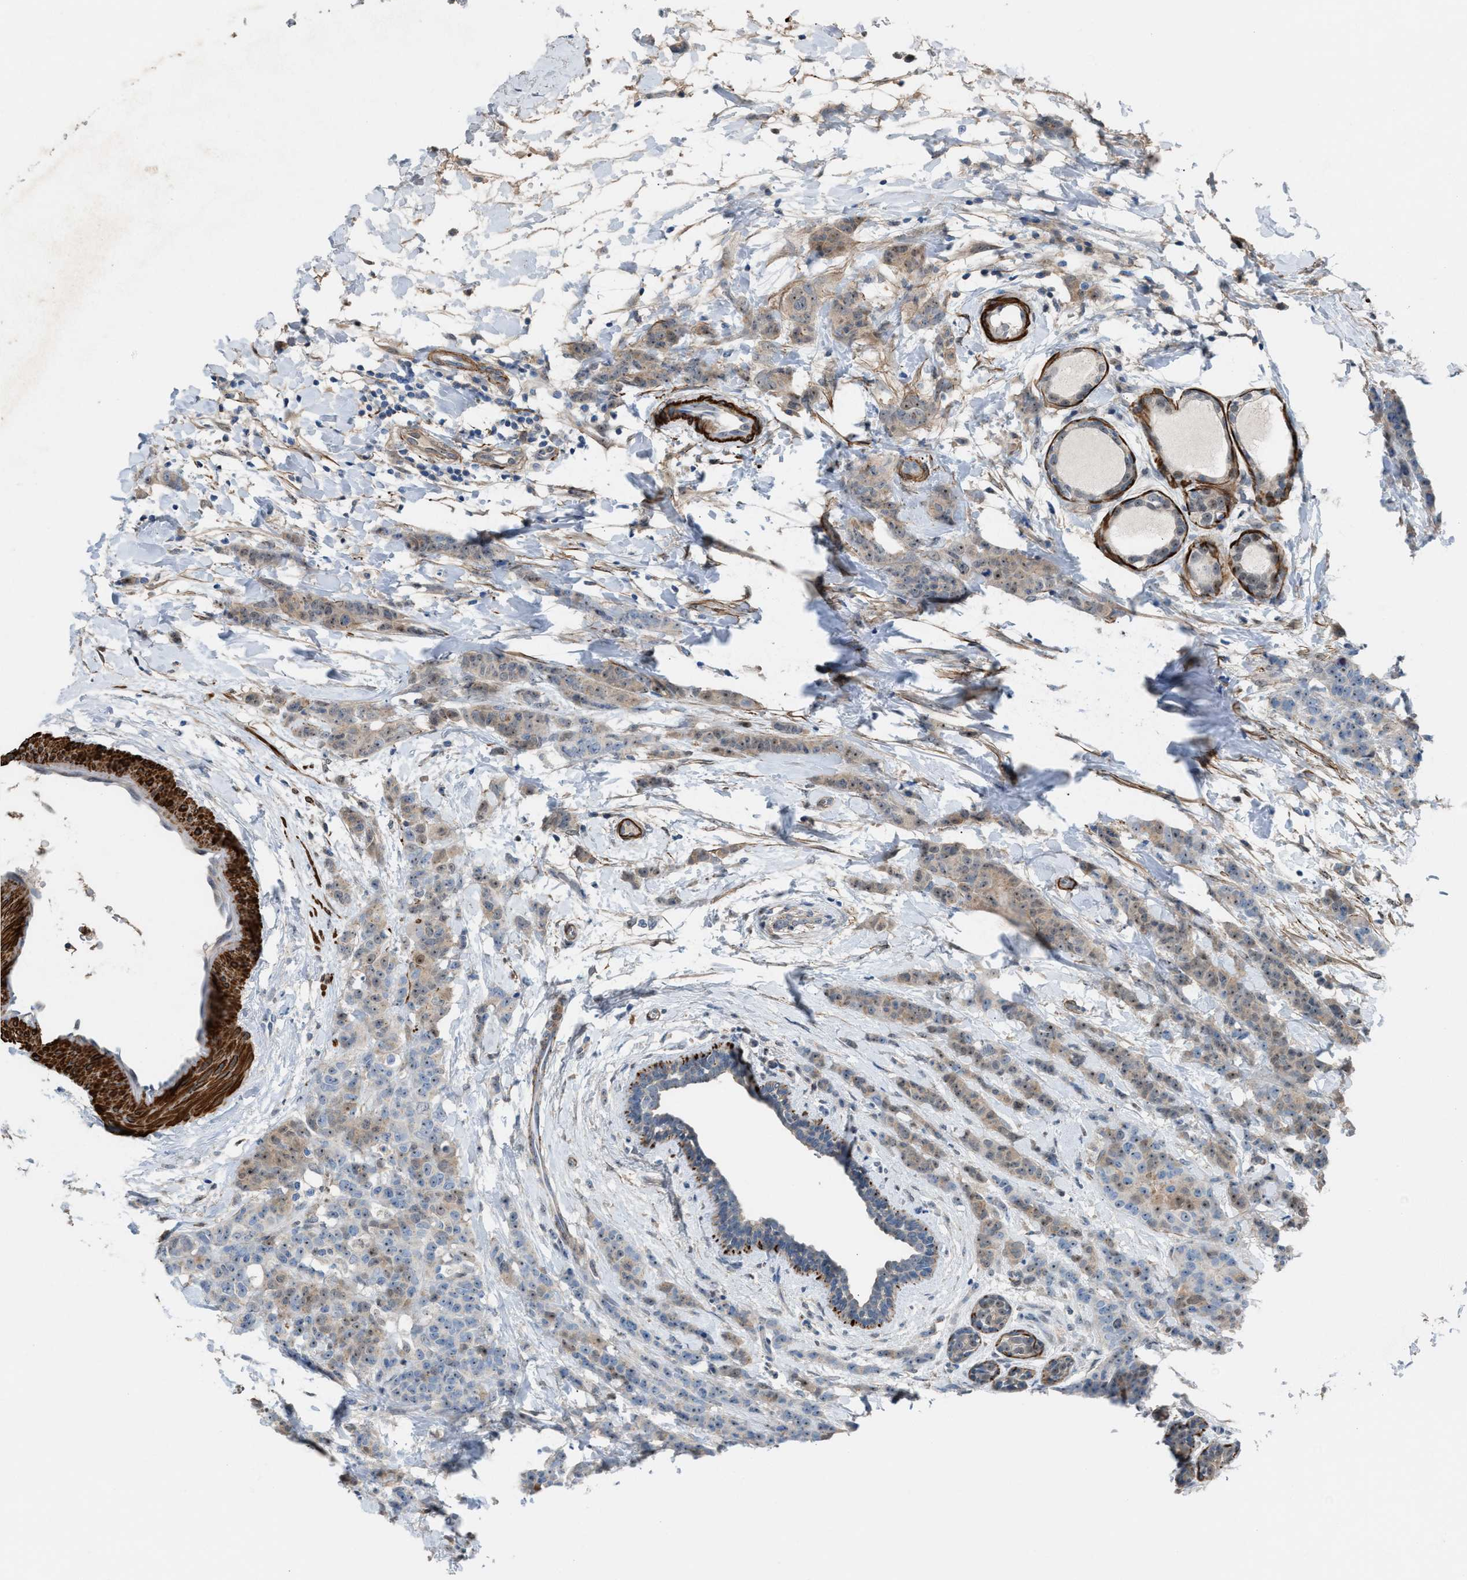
{"staining": {"intensity": "moderate", "quantity": "25%-75%", "location": "nuclear"}, "tissue": "breast cancer", "cell_type": "Tumor cells", "image_type": "cancer", "snomed": [{"axis": "morphology", "description": "Normal tissue, NOS"}, {"axis": "morphology", "description": "Duct carcinoma"}, {"axis": "topography", "description": "Breast"}], "caption": "Immunohistochemical staining of human breast infiltrating ductal carcinoma reveals moderate nuclear protein expression in about 25%-75% of tumor cells.", "gene": "NQO2", "patient": {"sex": "female", "age": 40}}